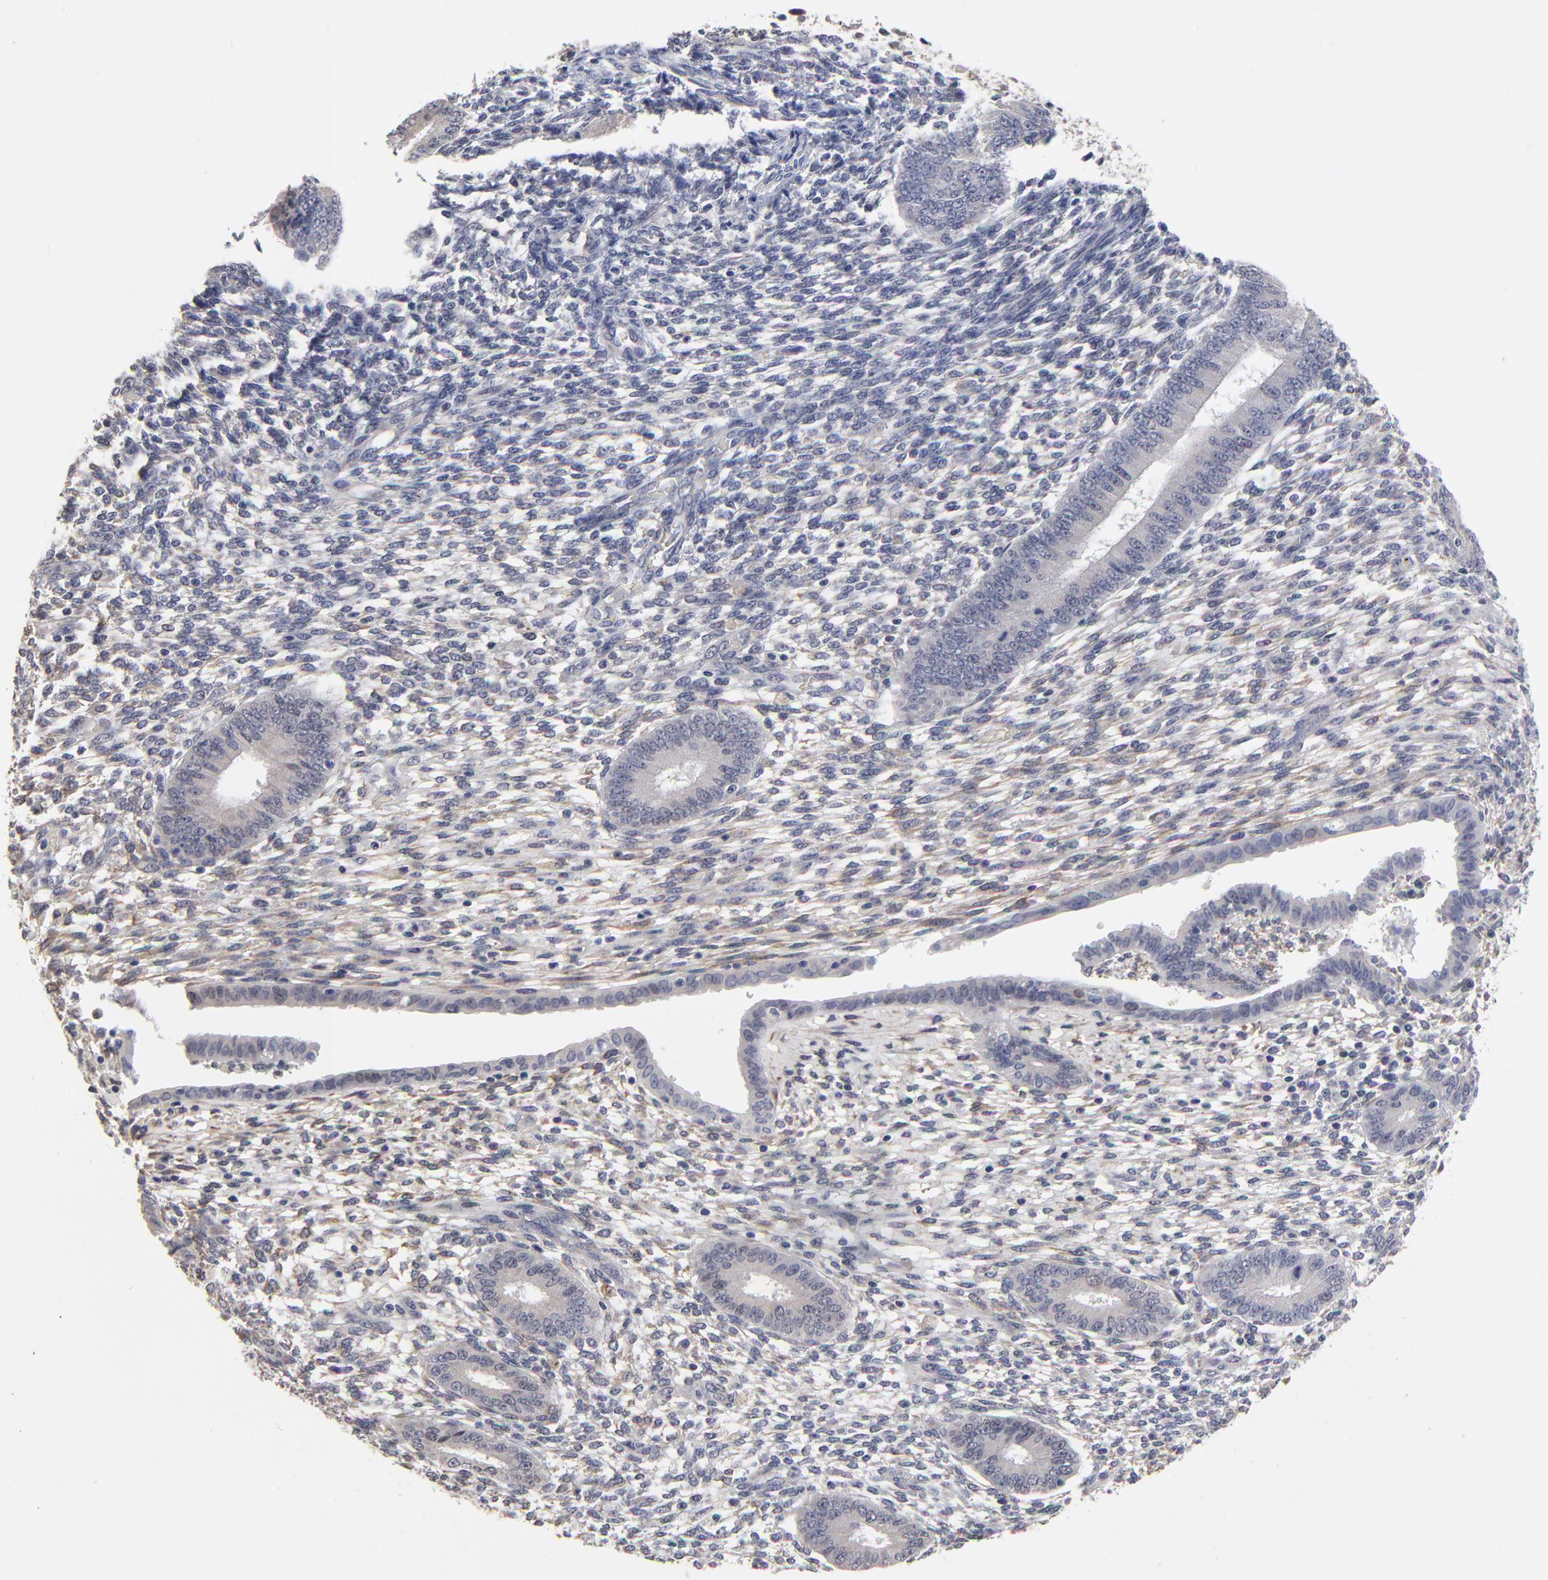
{"staining": {"intensity": "weak", "quantity": "<25%", "location": "cytoplasmic/membranous"}, "tissue": "endometrium", "cell_type": "Cells in endometrial stroma", "image_type": "normal", "snomed": [{"axis": "morphology", "description": "Normal tissue, NOS"}, {"axis": "topography", "description": "Endometrium"}], "caption": "The micrograph exhibits no staining of cells in endometrial stroma in unremarkable endometrium.", "gene": "MAGEA10", "patient": {"sex": "female", "age": 42}}